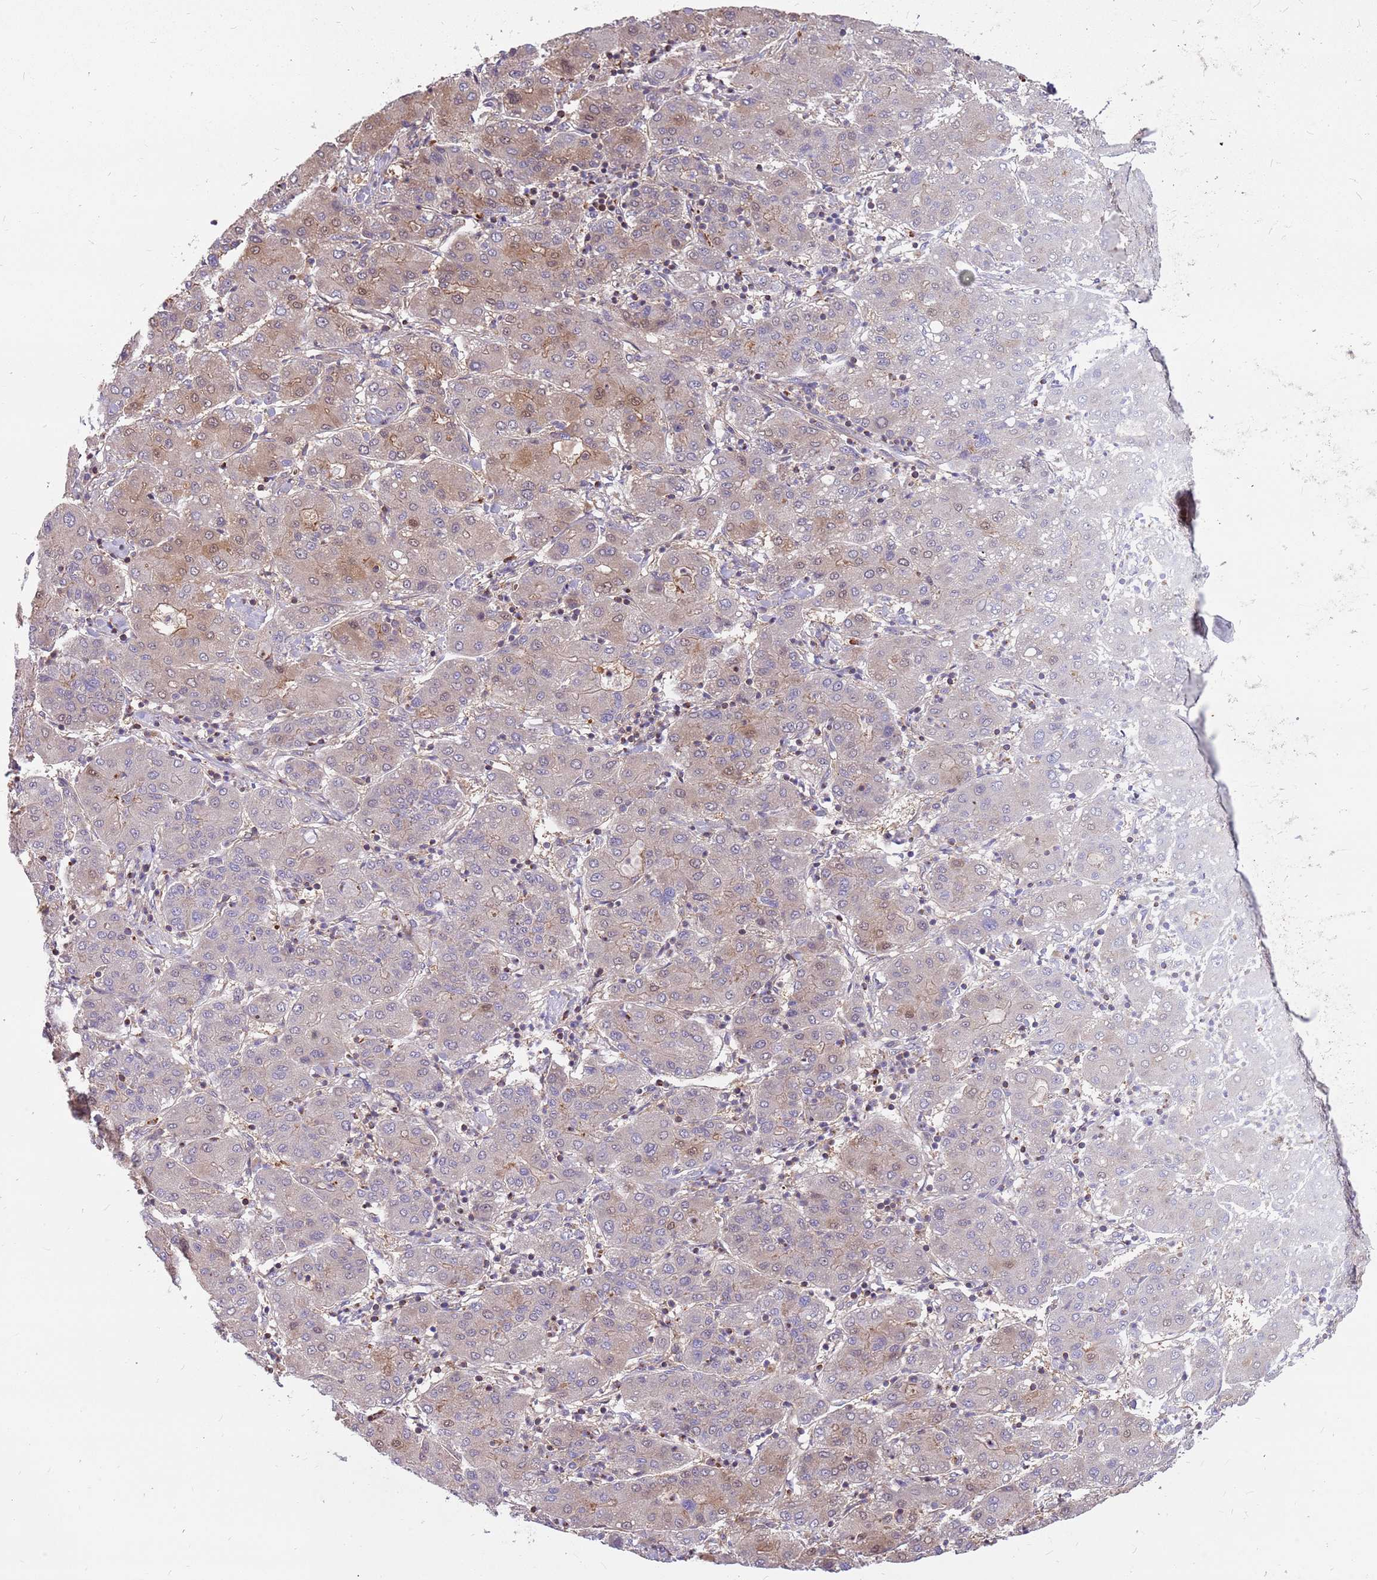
{"staining": {"intensity": "moderate", "quantity": "<25%", "location": "cytoplasmic/membranous"}, "tissue": "liver cancer", "cell_type": "Tumor cells", "image_type": "cancer", "snomed": [{"axis": "morphology", "description": "Carcinoma, Hepatocellular, NOS"}, {"axis": "topography", "description": "Liver"}], "caption": "IHC of hepatocellular carcinoma (liver) exhibits low levels of moderate cytoplasmic/membranous expression in approximately <25% of tumor cells. The staining was performed using DAB (3,3'-diaminobenzidine) to visualize the protein expression in brown, while the nuclei were stained in blue with hematoxylin (Magnification: 20x).", "gene": "MVD", "patient": {"sex": "male", "age": 65}}